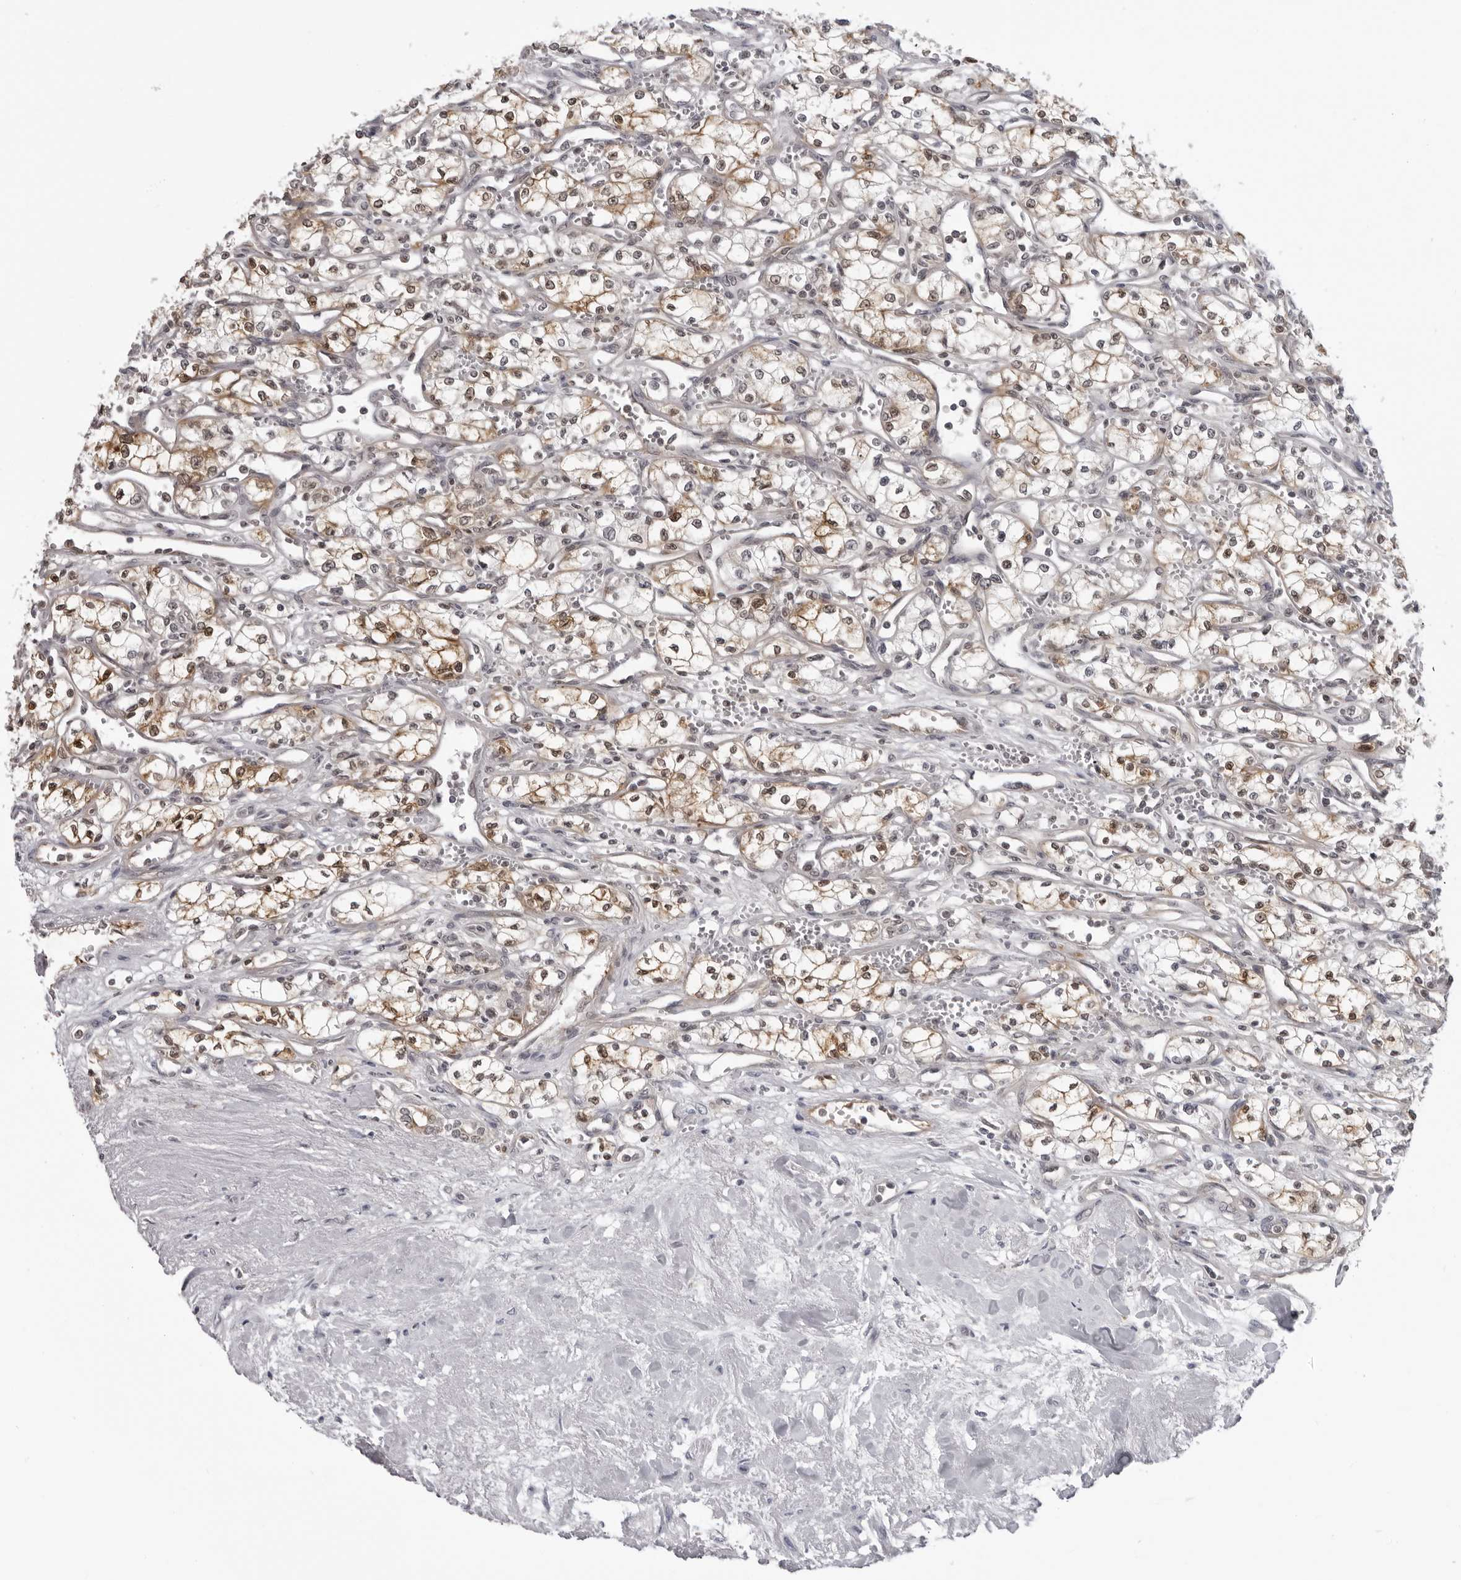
{"staining": {"intensity": "weak", "quantity": ">75%", "location": "cytoplasmic/membranous,nuclear"}, "tissue": "renal cancer", "cell_type": "Tumor cells", "image_type": "cancer", "snomed": [{"axis": "morphology", "description": "Adenocarcinoma, NOS"}, {"axis": "topography", "description": "Kidney"}], "caption": "Protein staining of adenocarcinoma (renal) tissue reveals weak cytoplasmic/membranous and nuclear positivity in approximately >75% of tumor cells.", "gene": "MRPS15", "patient": {"sex": "male", "age": 59}}